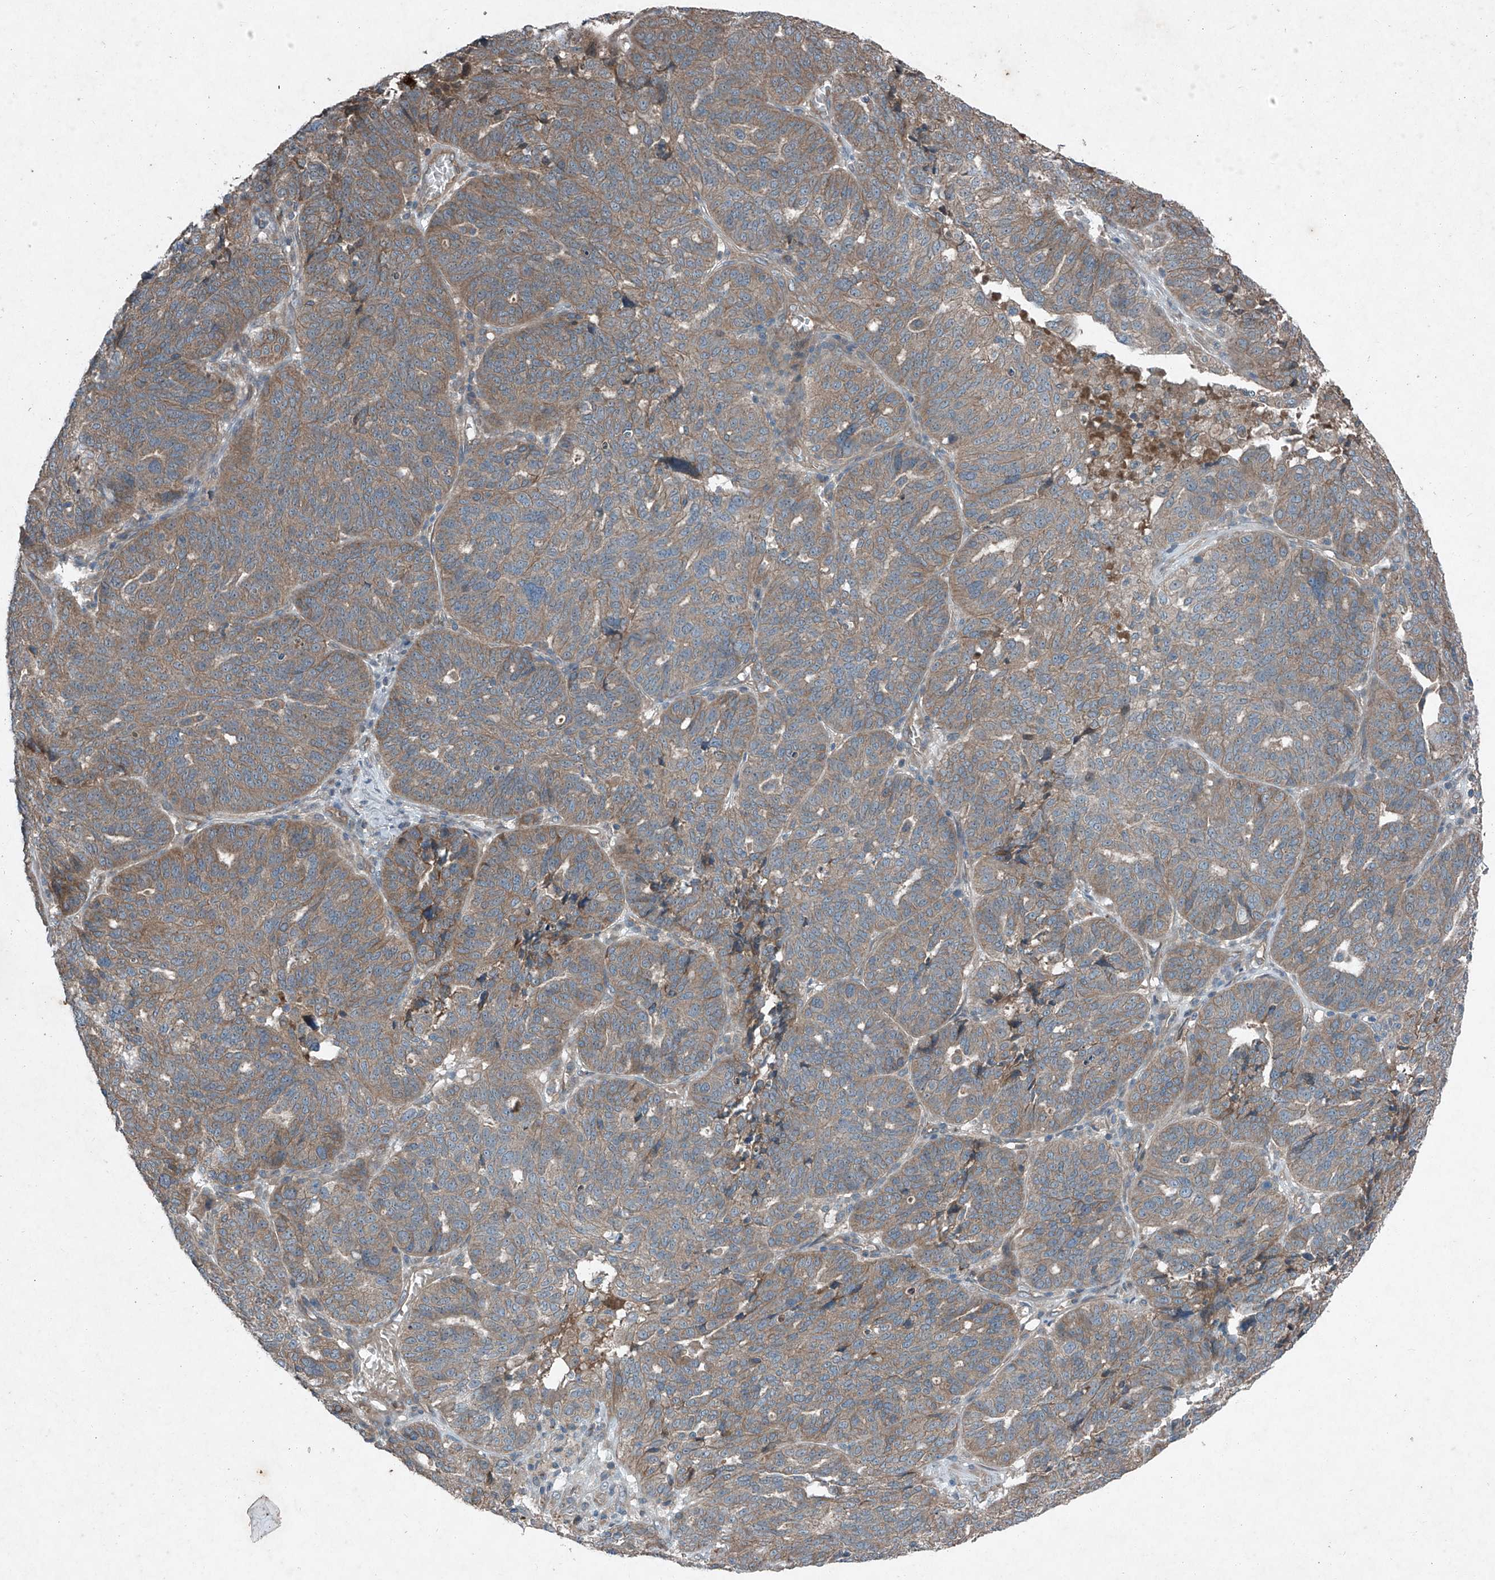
{"staining": {"intensity": "weak", "quantity": ">75%", "location": "cytoplasmic/membranous"}, "tissue": "ovarian cancer", "cell_type": "Tumor cells", "image_type": "cancer", "snomed": [{"axis": "morphology", "description": "Cystadenocarcinoma, serous, NOS"}, {"axis": "topography", "description": "Ovary"}], "caption": "Weak cytoplasmic/membranous positivity is appreciated in approximately >75% of tumor cells in ovarian cancer (serous cystadenocarcinoma).", "gene": "FOXRED2", "patient": {"sex": "female", "age": 59}}